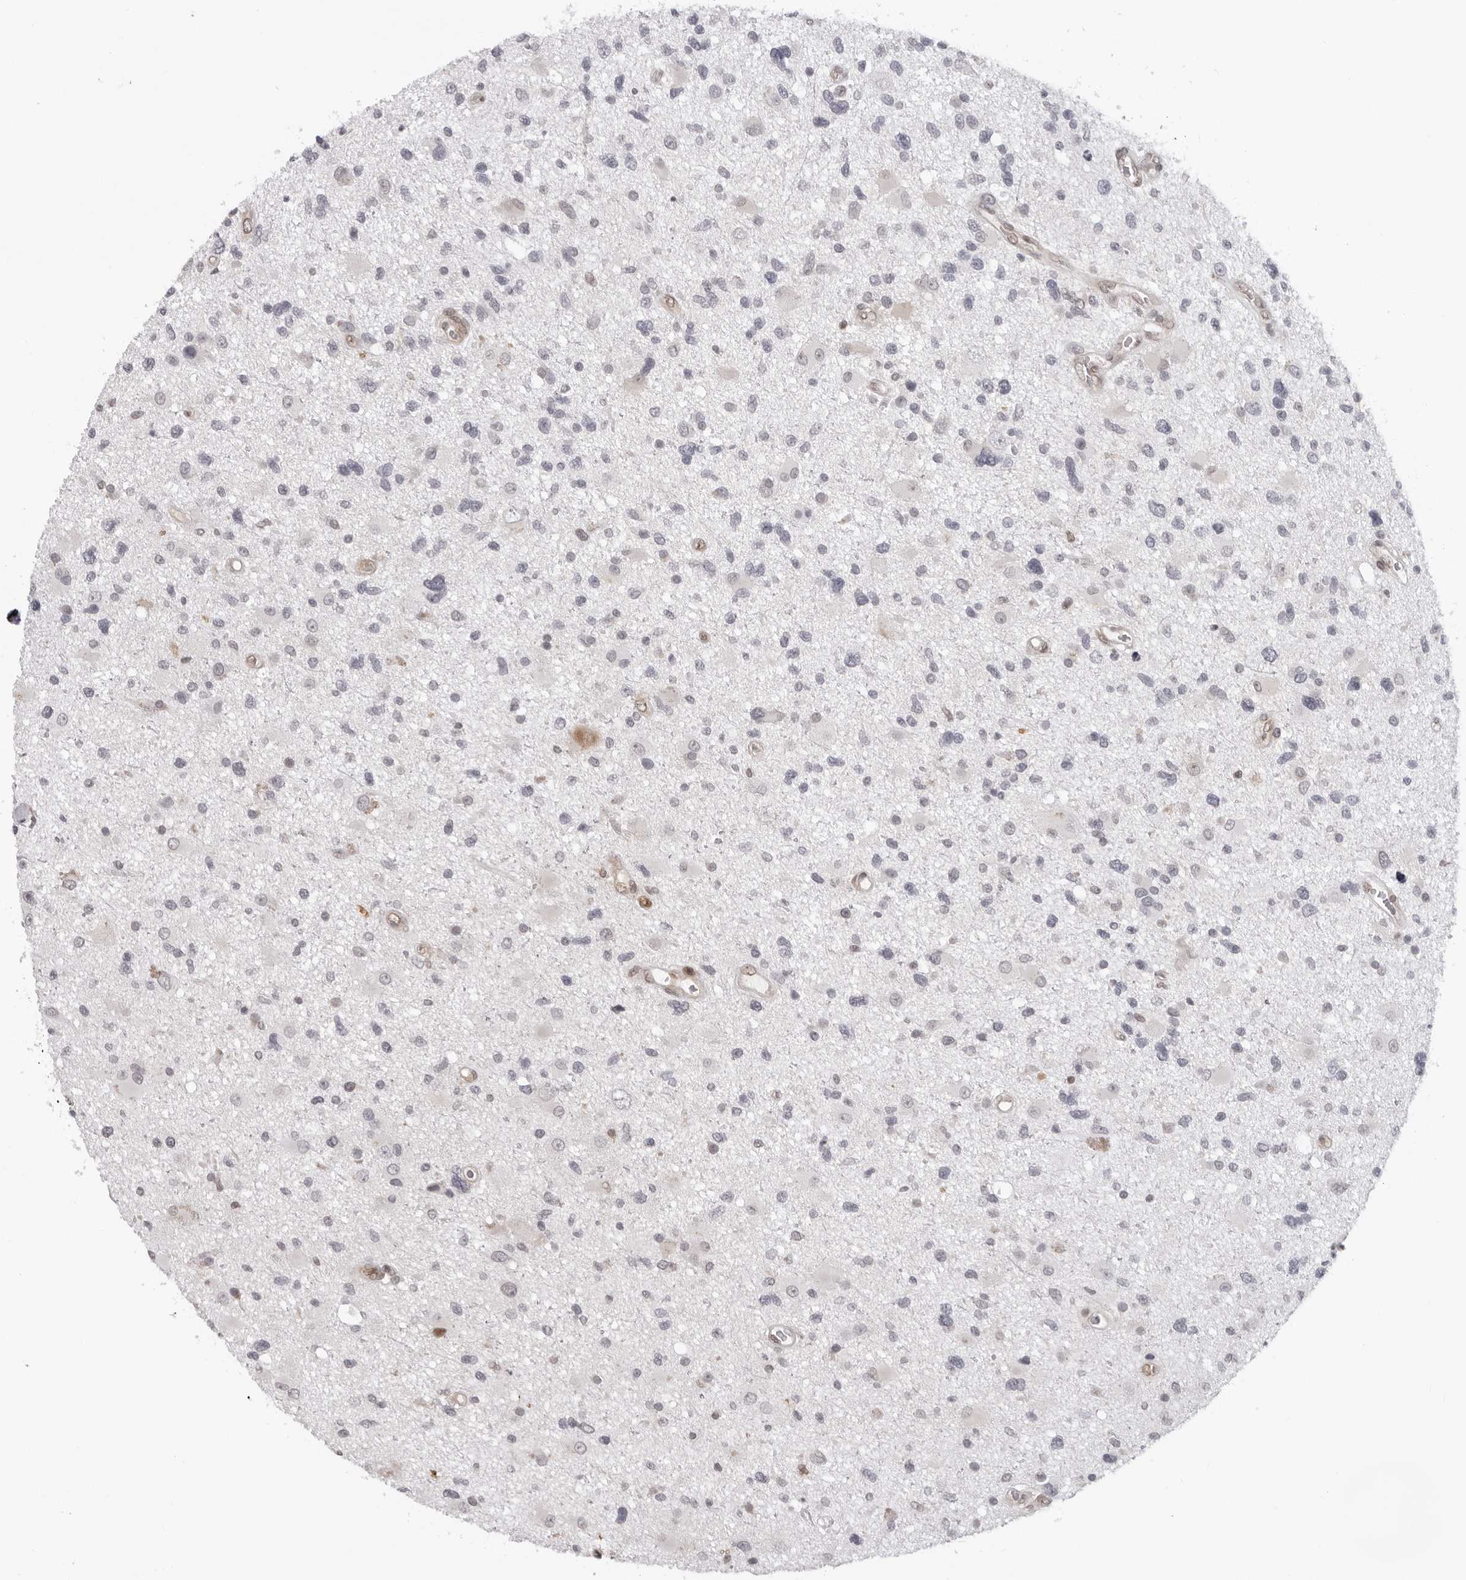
{"staining": {"intensity": "negative", "quantity": "none", "location": "none"}, "tissue": "glioma", "cell_type": "Tumor cells", "image_type": "cancer", "snomed": [{"axis": "morphology", "description": "Glioma, malignant, High grade"}, {"axis": "topography", "description": "Brain"}], "caption": "Tumor cells are negative for brown protein staining in malignant glioma (high-grade).", "gene": "CASP7", "patient": {"sex": "male", "age": 33}}